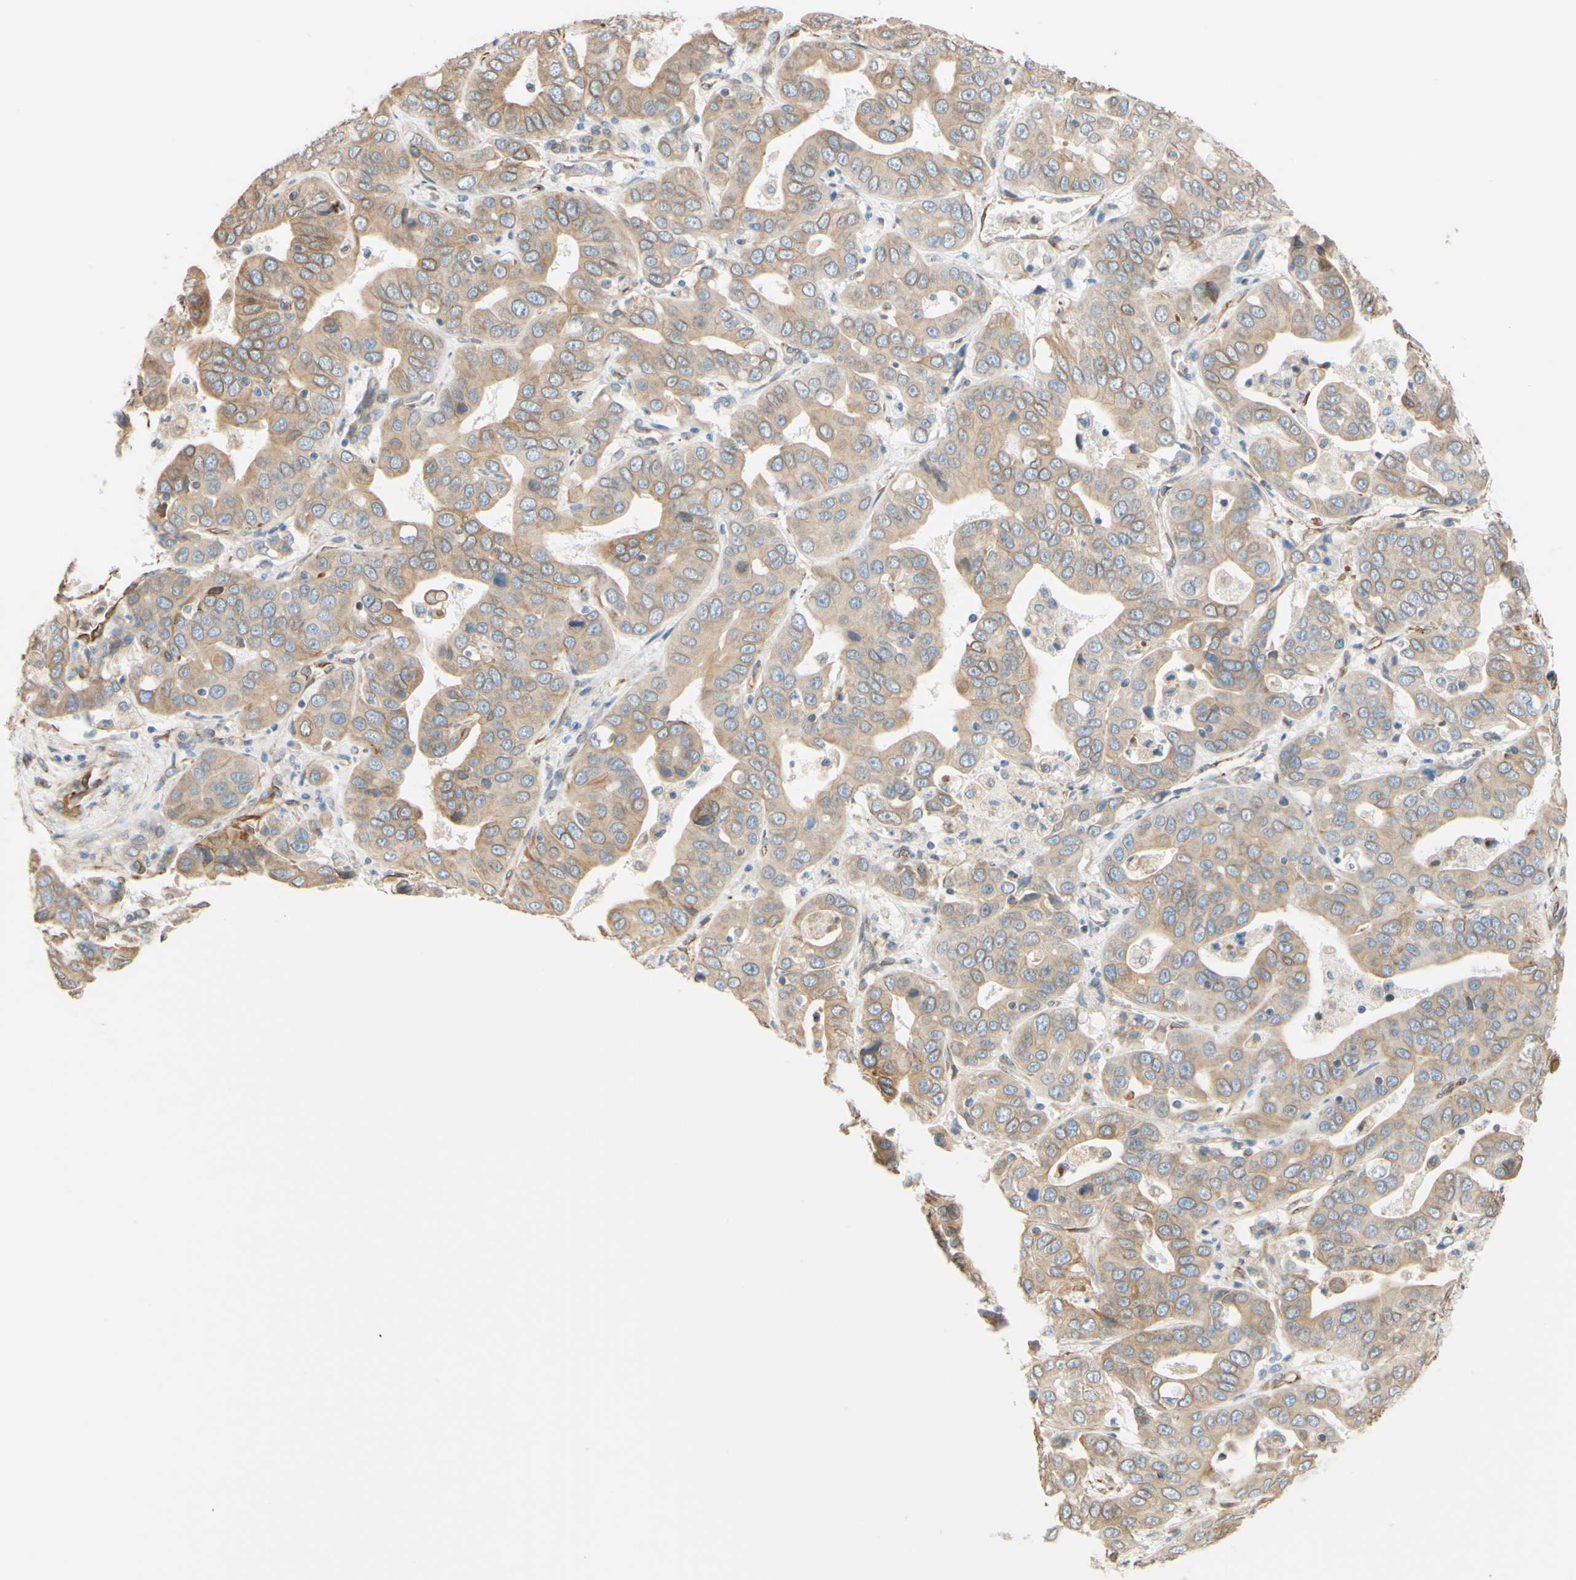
{"staining": {"intensity": "weak", "quantity": "25%-75%", "location": "cytoplasmic/membranous"}, "tissue": "liver cancer", "cell_type": "Tumor cells", "image_type": "cancer", "snomed": [{"axis": "morphology", "description": "Cholangiocarcinoma"}, {"axis": "topography", "description": "Liver"}], "caption": "Liver cholangiocarcinoma stained with immunohistochemistry (IHC) reveals weak cytoplasmic/membranous positivity in approximately 25%-75% of tumor cells.", "gene": "ENDOD1", "patient": {"sex": "female", "age": 52}}